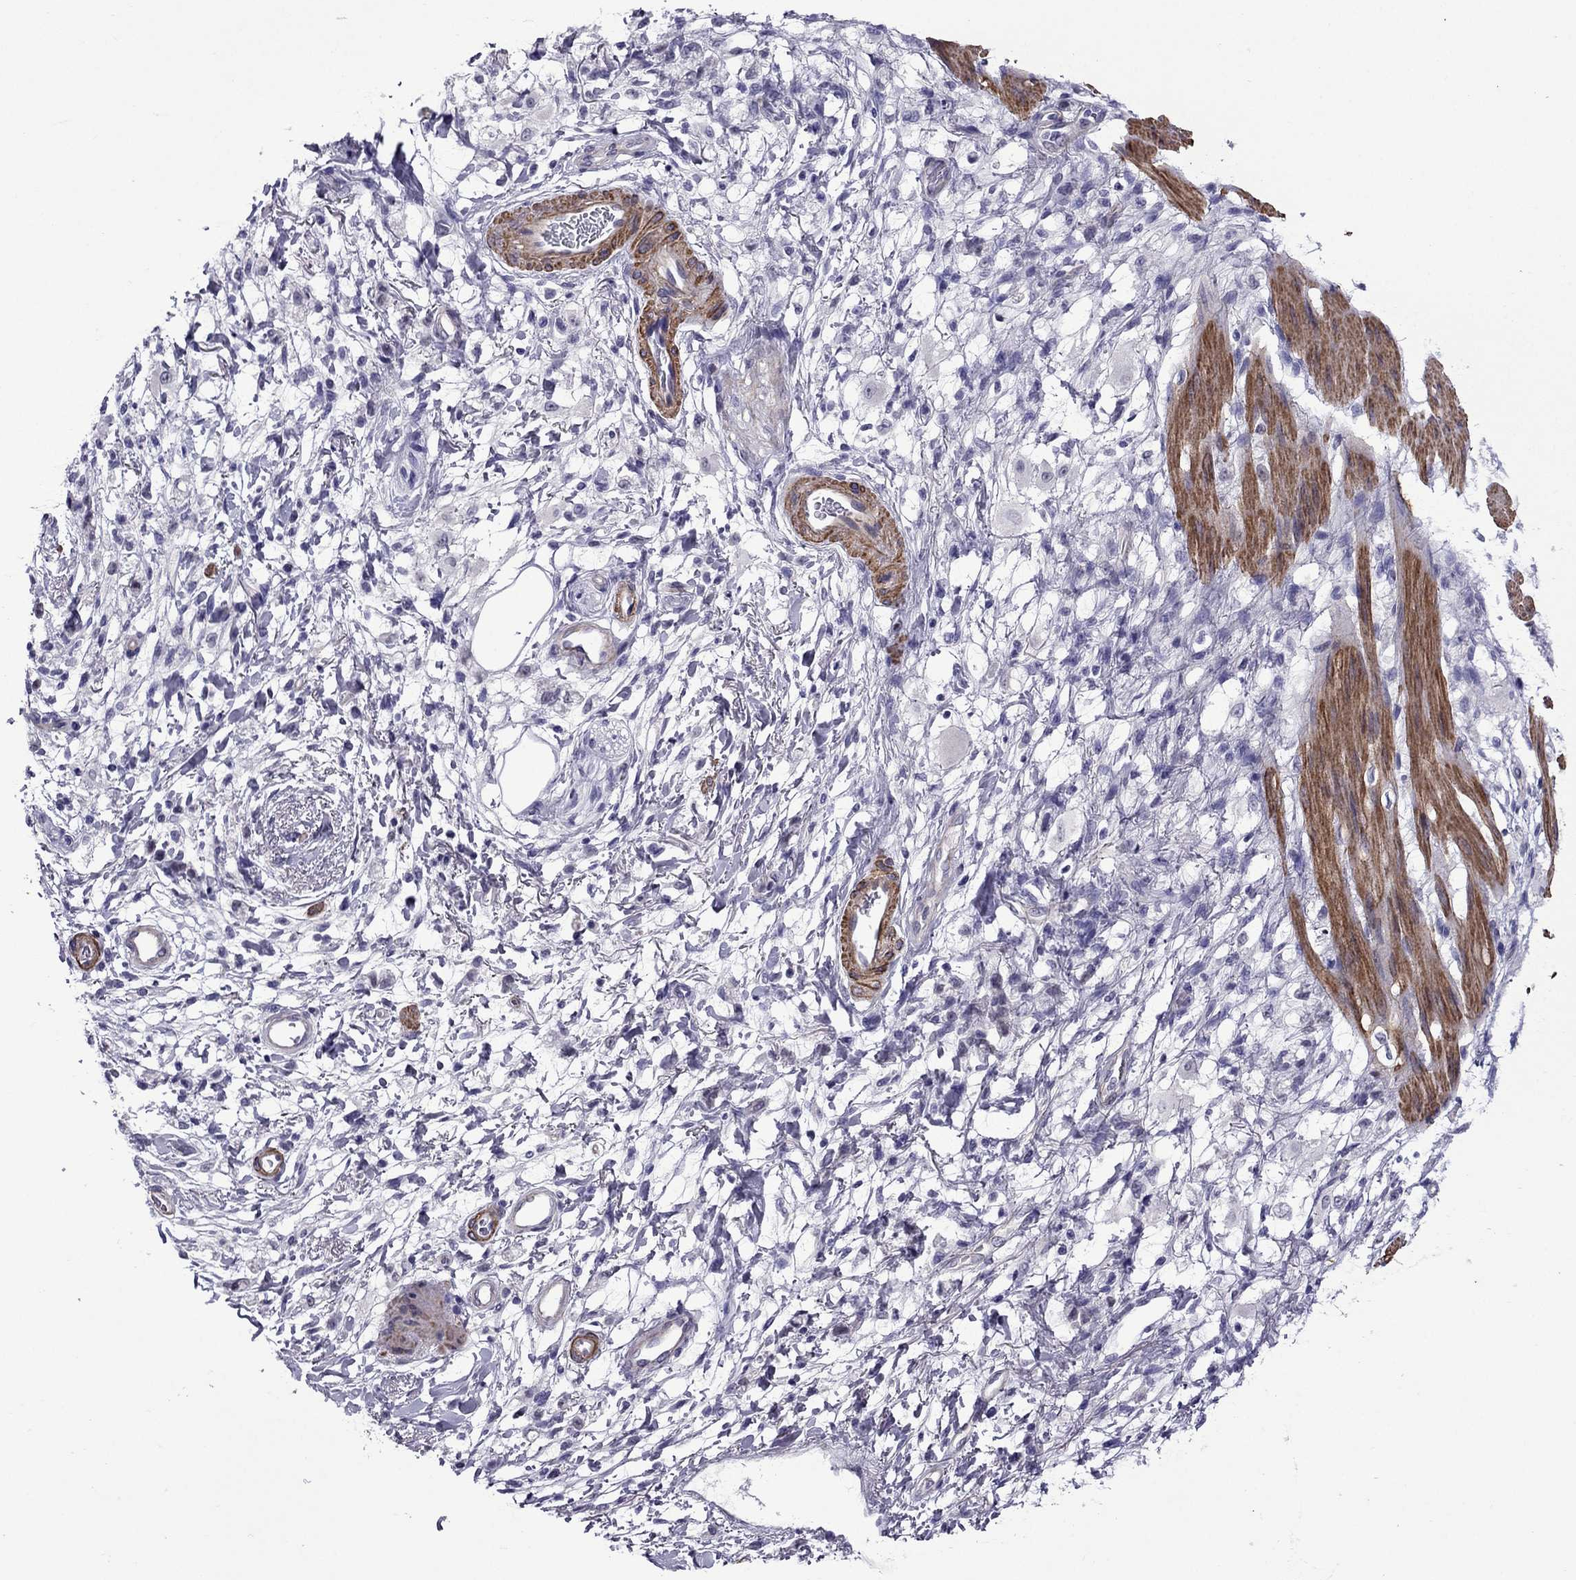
{"staining": {"intensity": "negative", "quantity": "none", "location": "none"}, "tissue": "stomach cancer", "cell_type": "Tumor cells", "image_type": "cancer", "snomed": [{"axis": "morphology", "description": "Adenocarcinoma, NOS"}, {"axis": "topography", "description": "Stomach"}], "caption": "Tumor cells are negative for brown protein staining in stomach cancer. (Brightfield microscopy of DAB immunohistochemistry at high magnification).", "gene": "CHRNA5", "patient": {"sex": "female", "age": 60}}